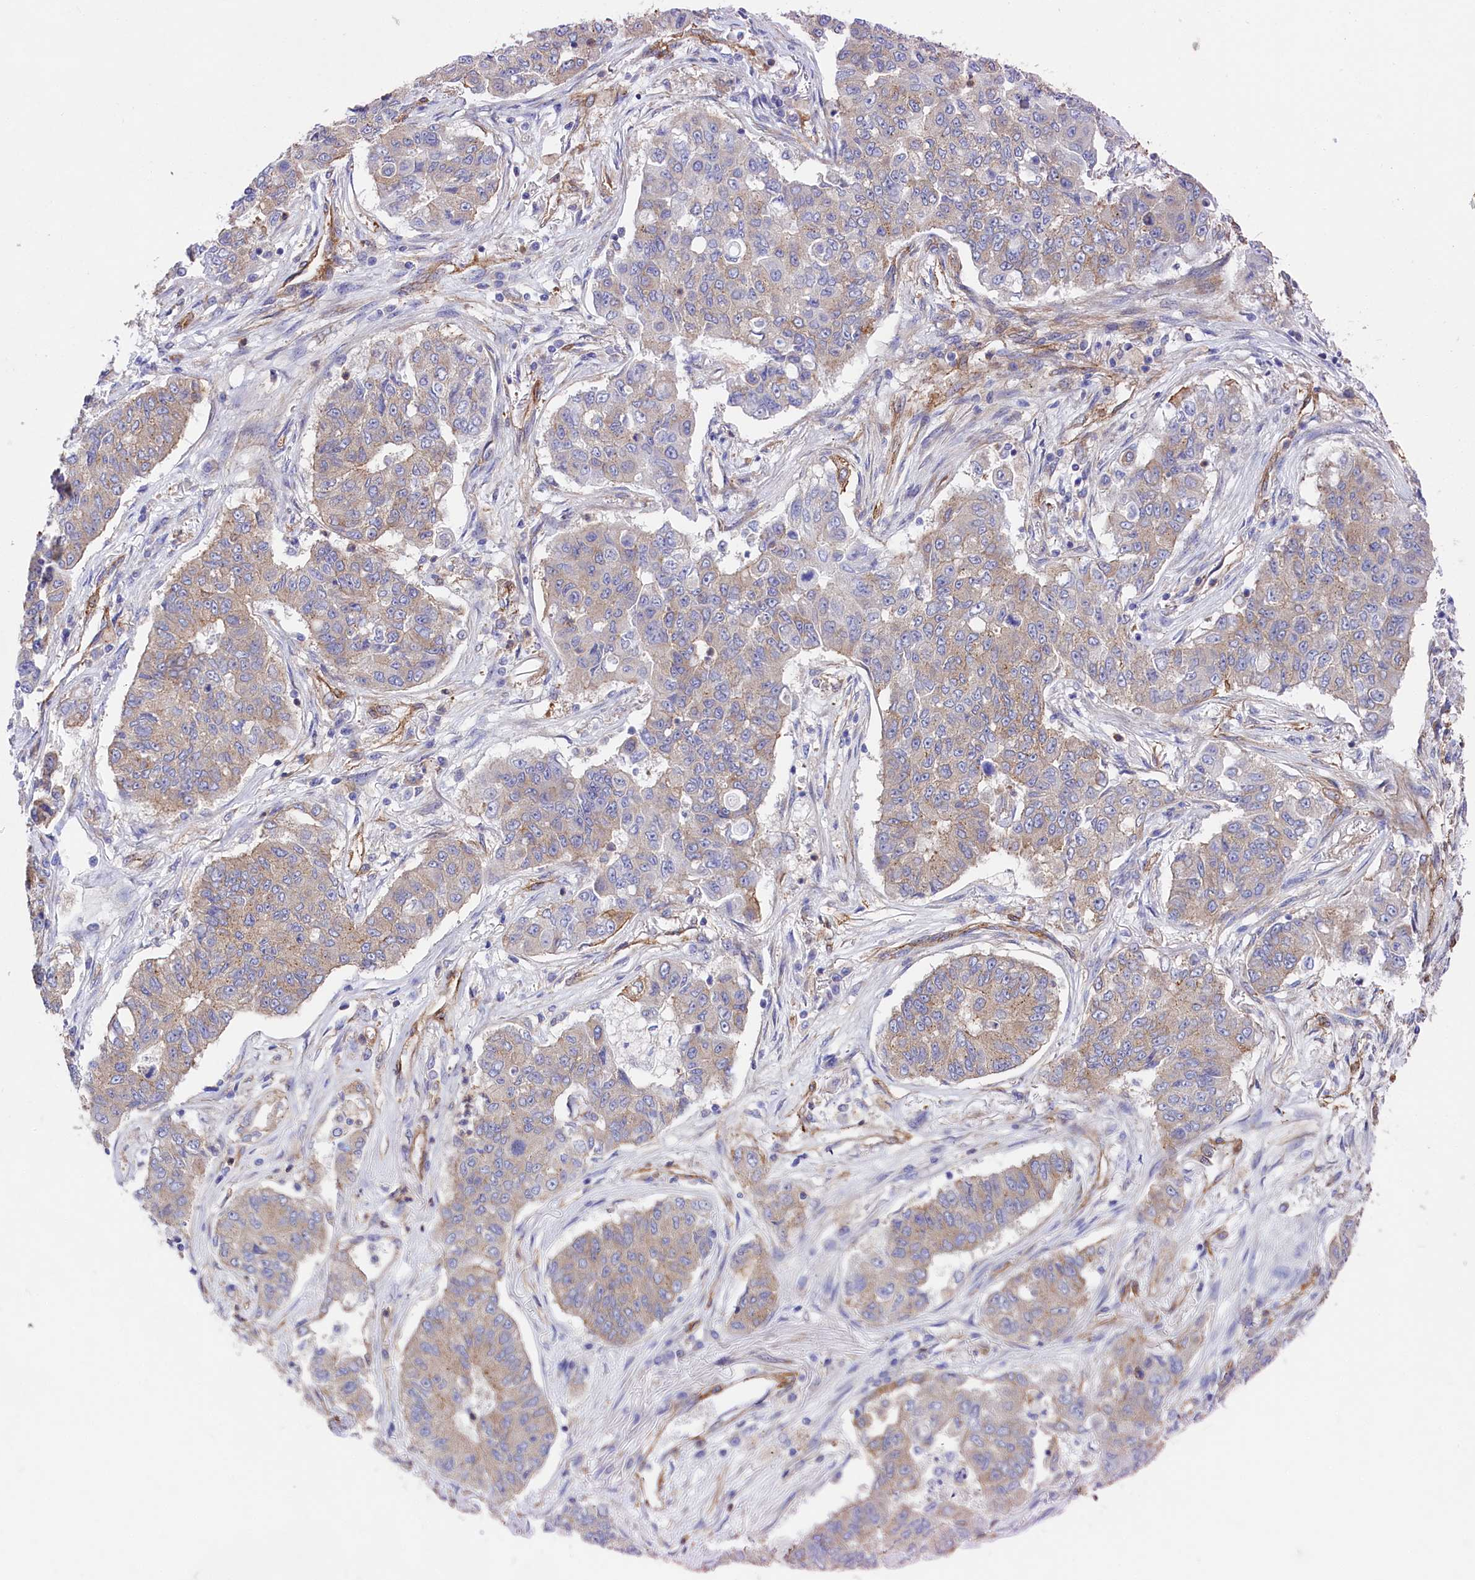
{"staining": {"intensity": "weak", "quantity": "<25%", "location": "cytoplasmic/membranous"}, "tissue": "lung cancer", "cell_type": "Tumor cells", "image_type": "cancer", "snomed": [{"axis": "morphology", "description": "Squamous cell carcinoma, NOS"}, {"axis": "topography", "description": "Lung"}], "caption": "Tumor cells are negative for protein expression in human squamous cell carcinoma (lung).", "gene": "TNKS1BP1", "patient": {"sex": "male", "age": 74}}